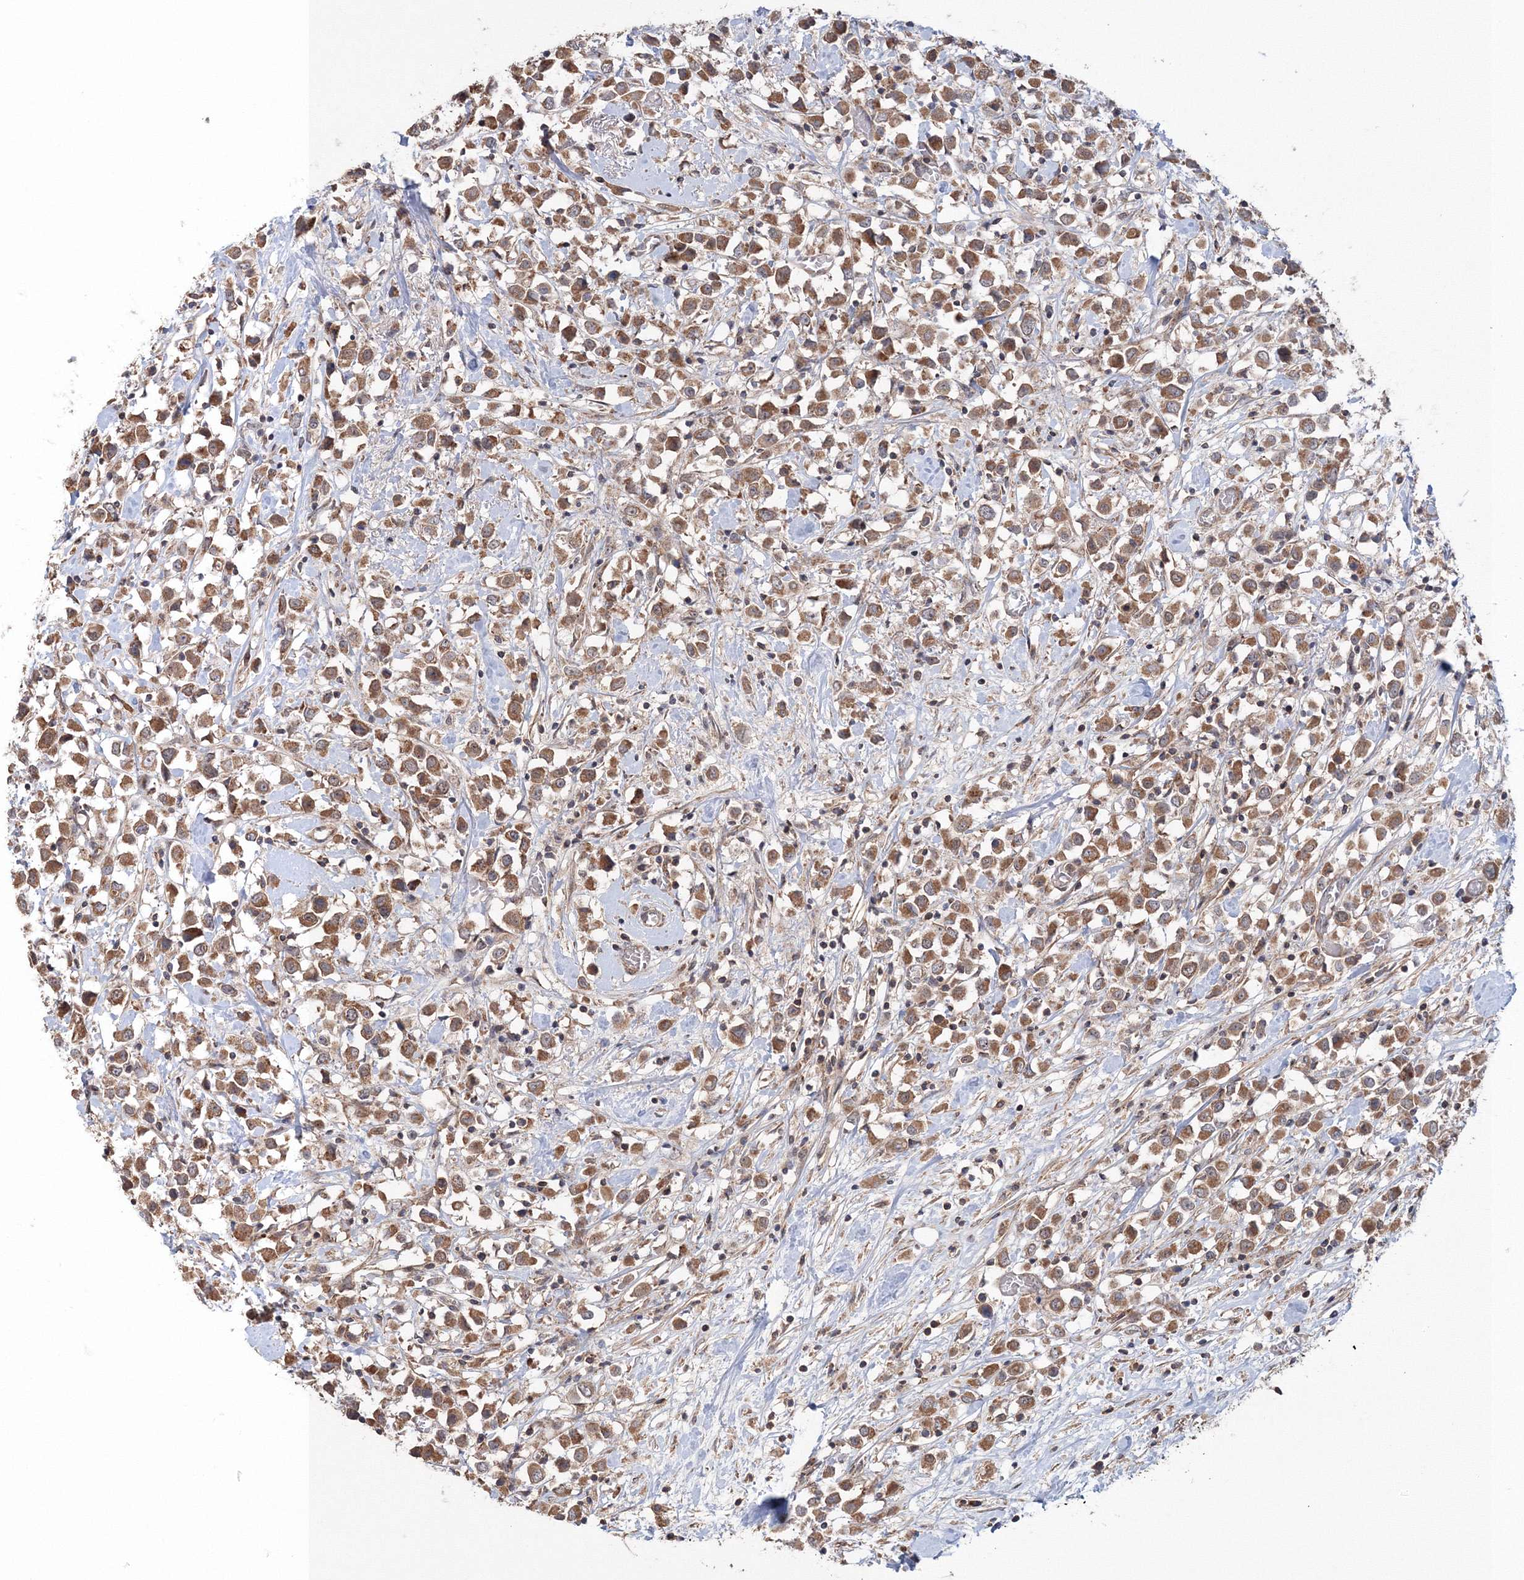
{"staining": {"intensity": "moderate", "quantity": ">75%", "location": "cytoplasmic/membranous"}, "tissue": "breast cancer", "cell_type": "Tumor cells", "image_type": "cancer", "snomed": [{"axis": "morphology", "description": "Duct carcinoma"}, {"axis": "topography", "description": "Breast"}], "caption": "This is a photomicrograph of immunohistochemistry (IHC) staining of invasive ductal carcinoma (breast), which shows moderate expression in the cytoplasmic/membranous of tumor cells.", "gene": "NOA1", "patient": {"sex": "female", "age": 61}}